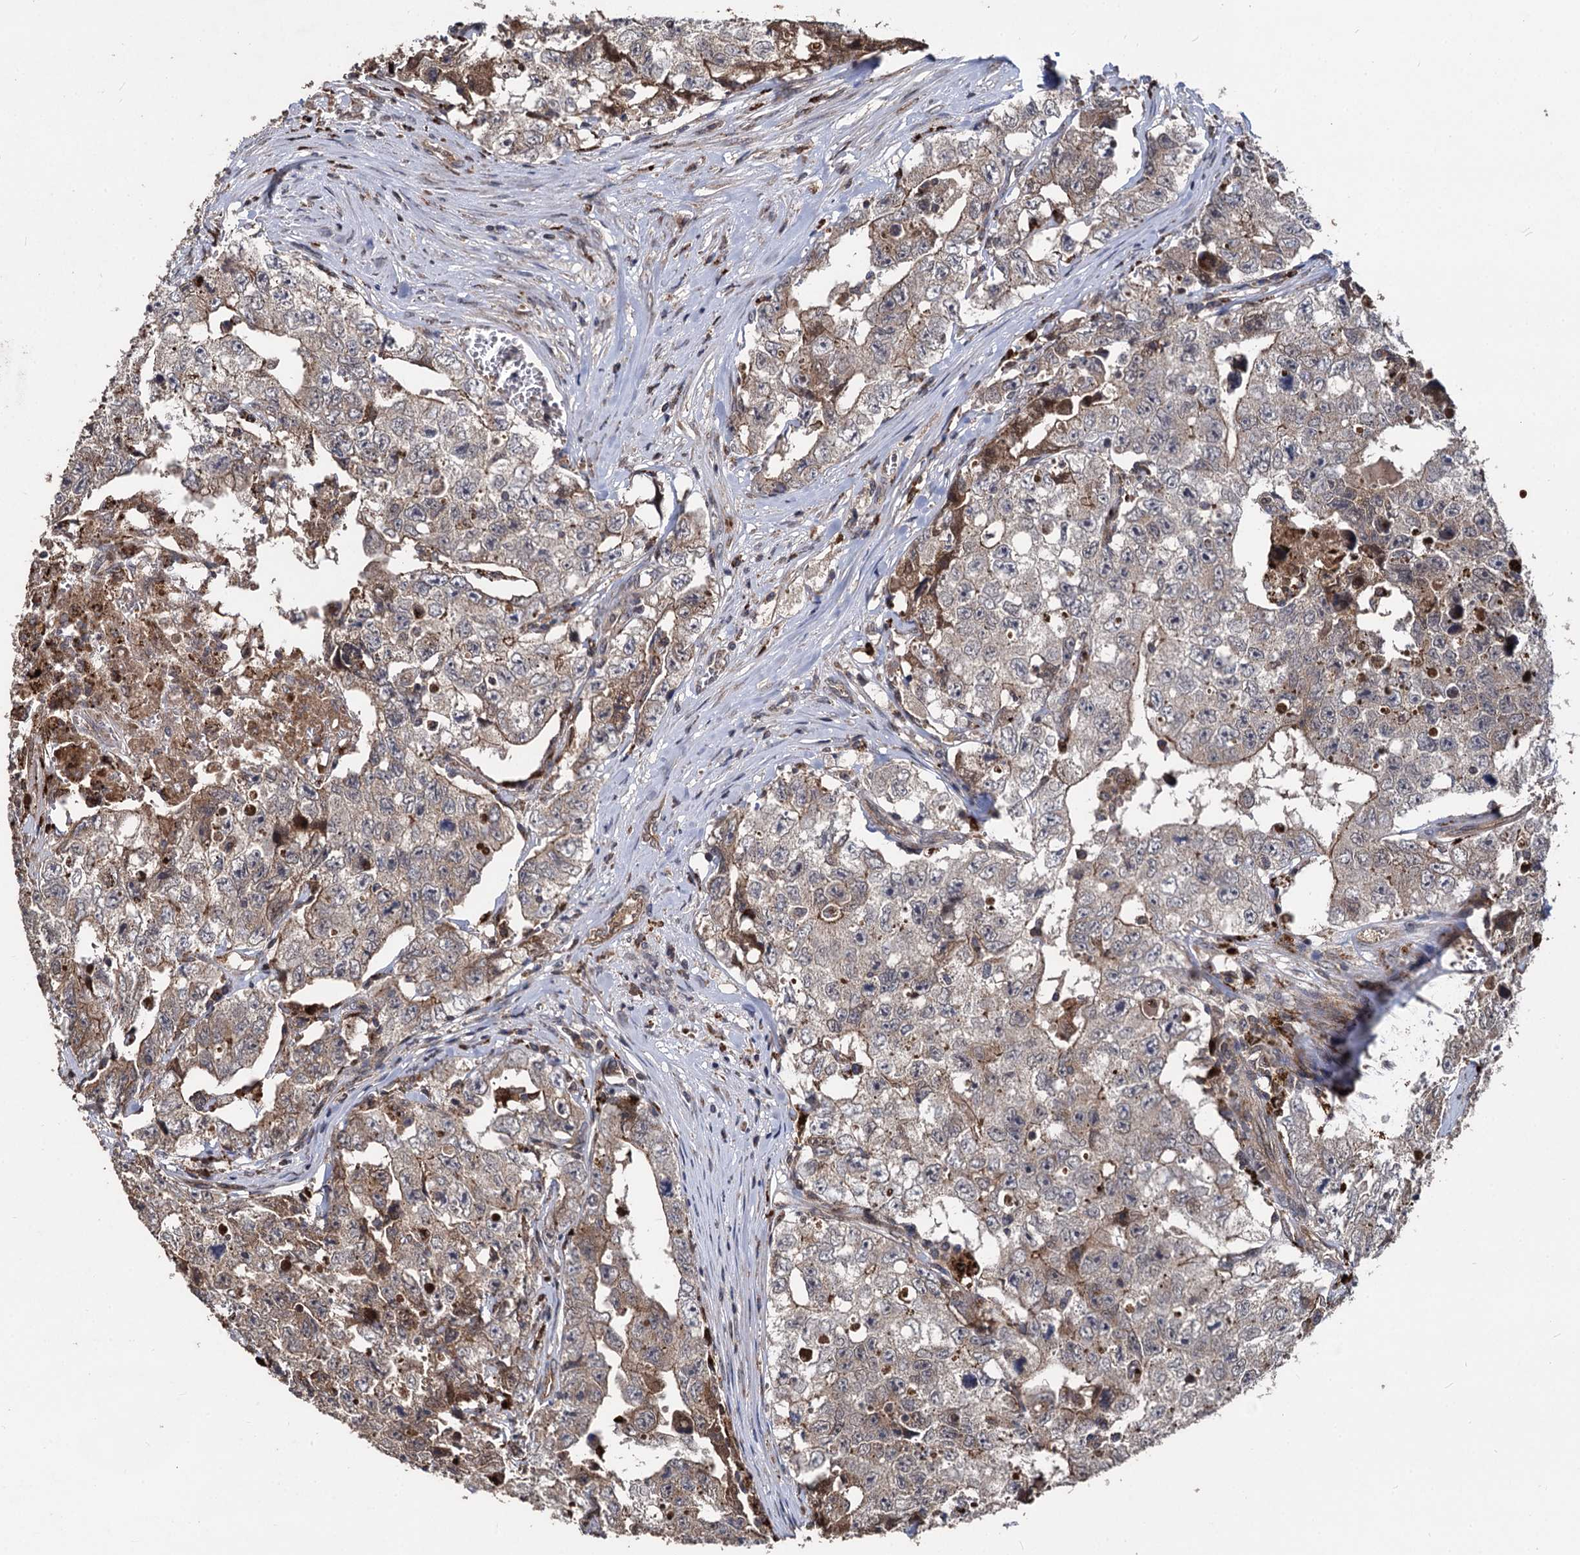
{"staining": {"intensity": "weak", "quantity": "<25%", "location": "cytoplasmic/membranous"}, "tissue": "testis cancer", "cell_type": "Tumor cells", "image_type": "cancer", "snomed": [{"axis": "morphology", "description": "Carcinoma, Embryonal, NOS"}, {"axis": "topography", "description": "Testis"}], "caption": "Testis cancer (embryonal carcinoma) stained for a protein using IHC demonstrates no expression tumor cells.", "gene": "BCL2L2", "patient": {"sex": "male", "age": 17}}